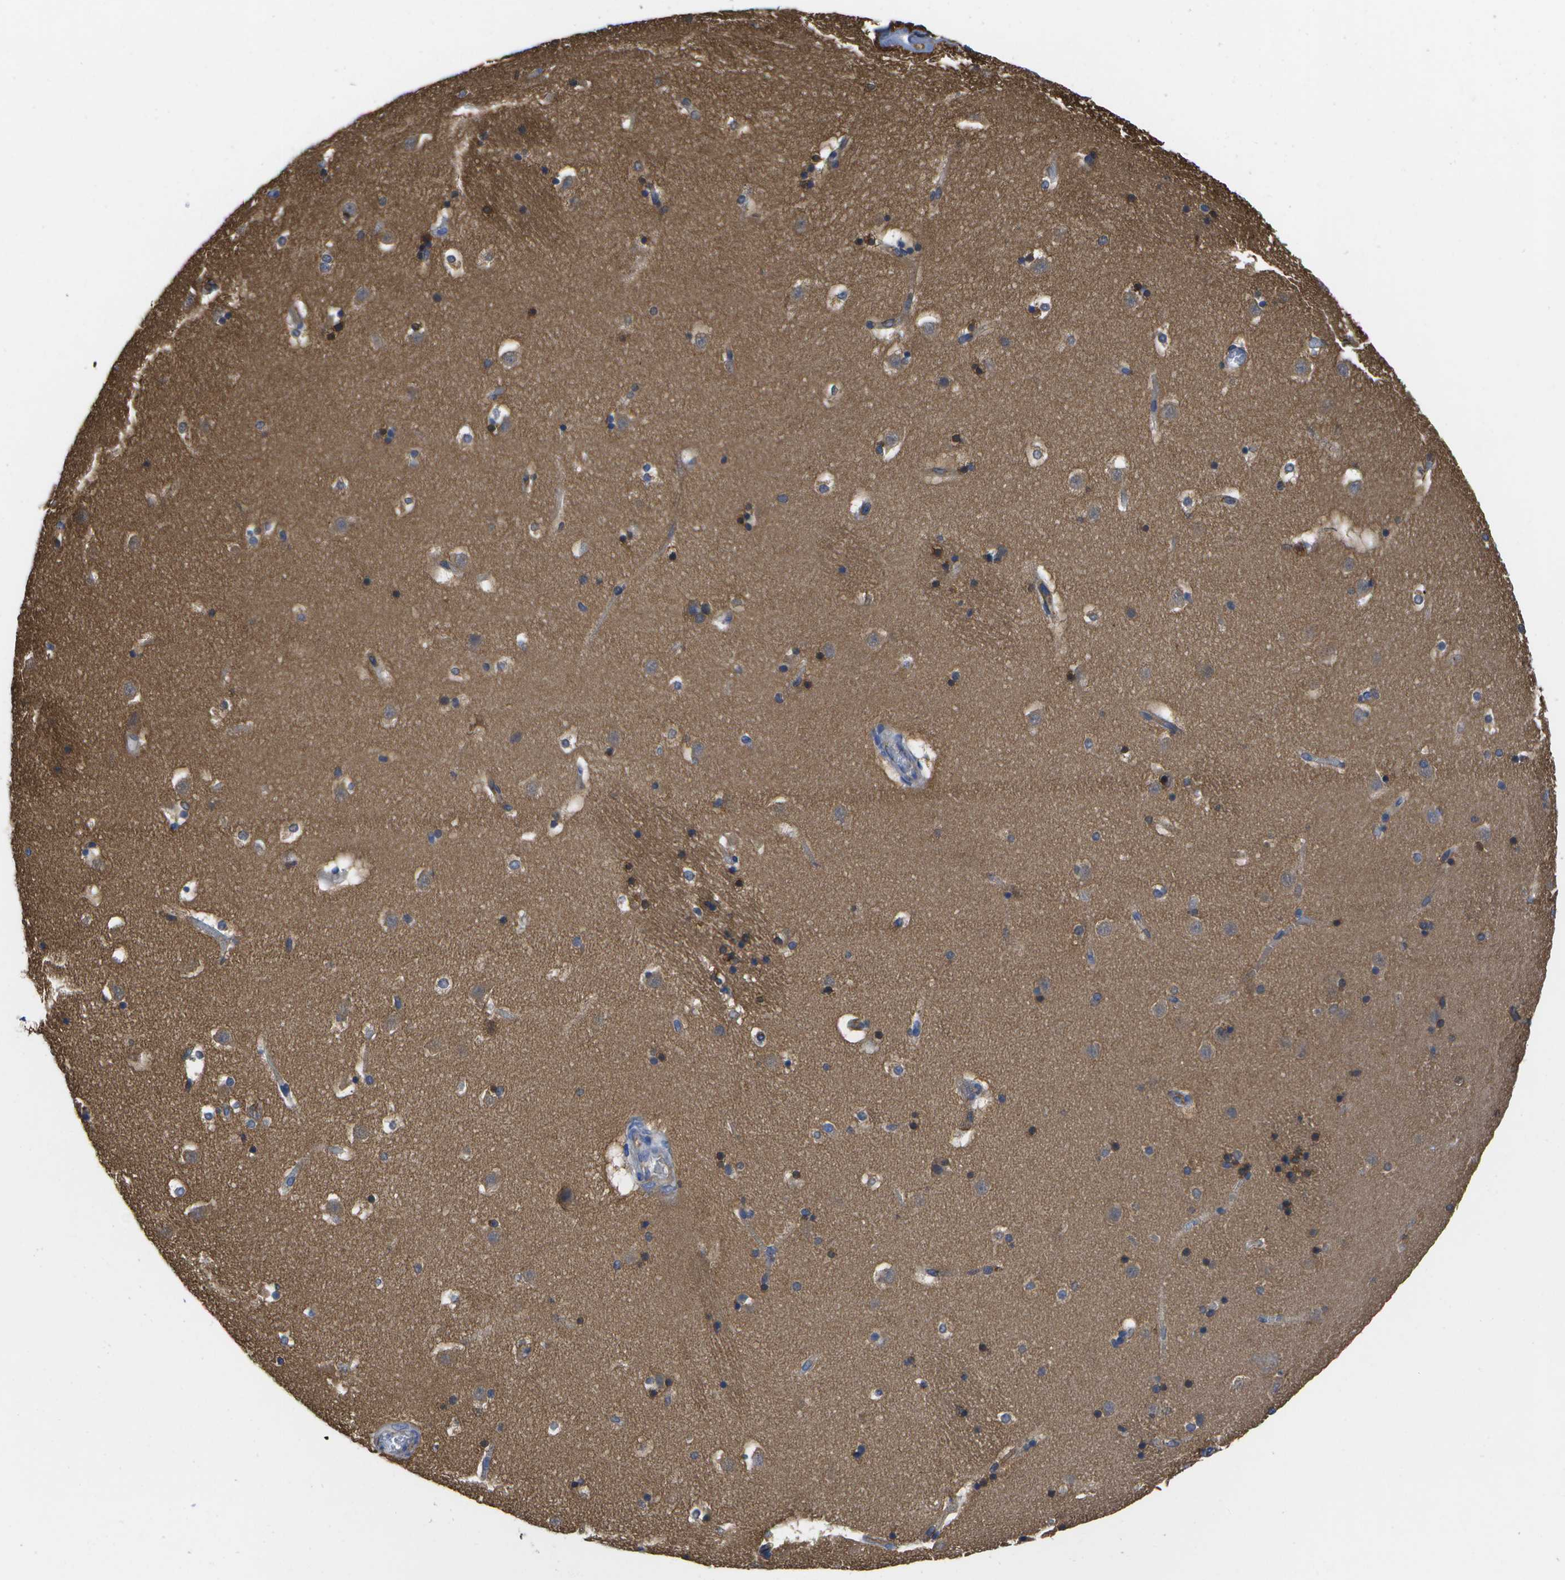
{"staining": {"intensity": "strong", "quantity": "25%-75%", "location": "cytoplasmic/membranous"}, "tissue": "caudate", "cell_type": "Glial cells", "image_type": "normal", "snomed": [{"axis": "morphology", "description": "Normal tissue, NOS"}, {"axis": "topography", "description": "Lateral ventricle wall"}], "caption": "A high-resolution micrograph shows immunohistochemistry staining of normal caudate, which exhibits strong cytoplasmic/membranous expression in about 25%-75% of glial cells. The staining is performed using DAB (3,3'-diaminobenzidine) brown chromogen to label protein expression. The nuclei are counter-stained blue using hematoxylin.", "gene": "DYSF", "patient": {"sex": "male", "age": 45}}